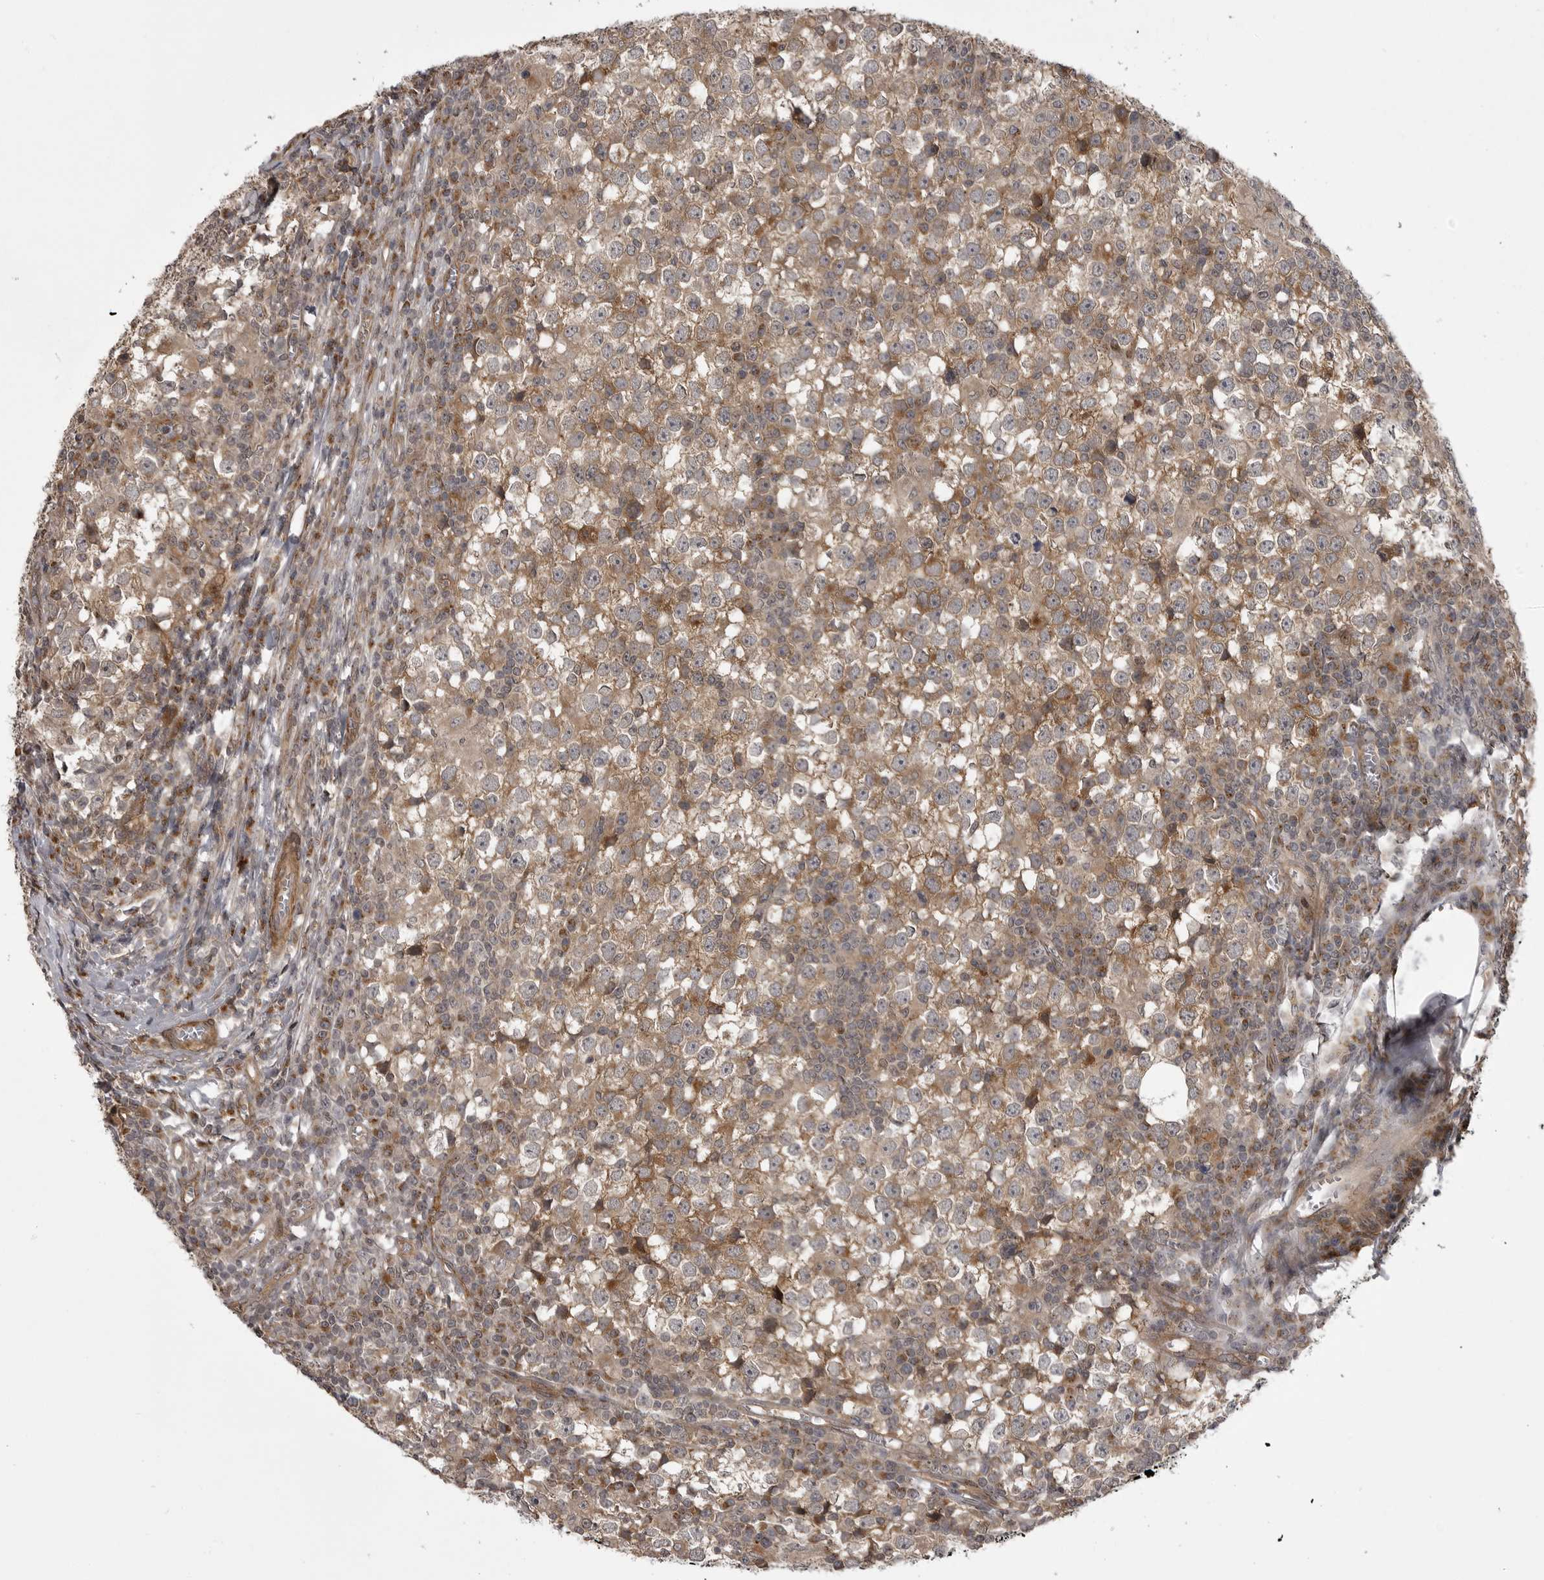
{"staining": {"intensity": "negative", "quantity": "none", "location": "none"}, "tissue": "testis cancer", "cell_type": "Tumor cells", "image_type": "cancer", "snomed": [{"axis": "morphology", "description": "Seminoma, NOS"}, {"axis": "topography", "description": "Testis"}], "caption": "Tumor cells show no significant protein expression in testis cancer.", "gene": "SNX16", "patient": {"sex": "male", "age": 65}}